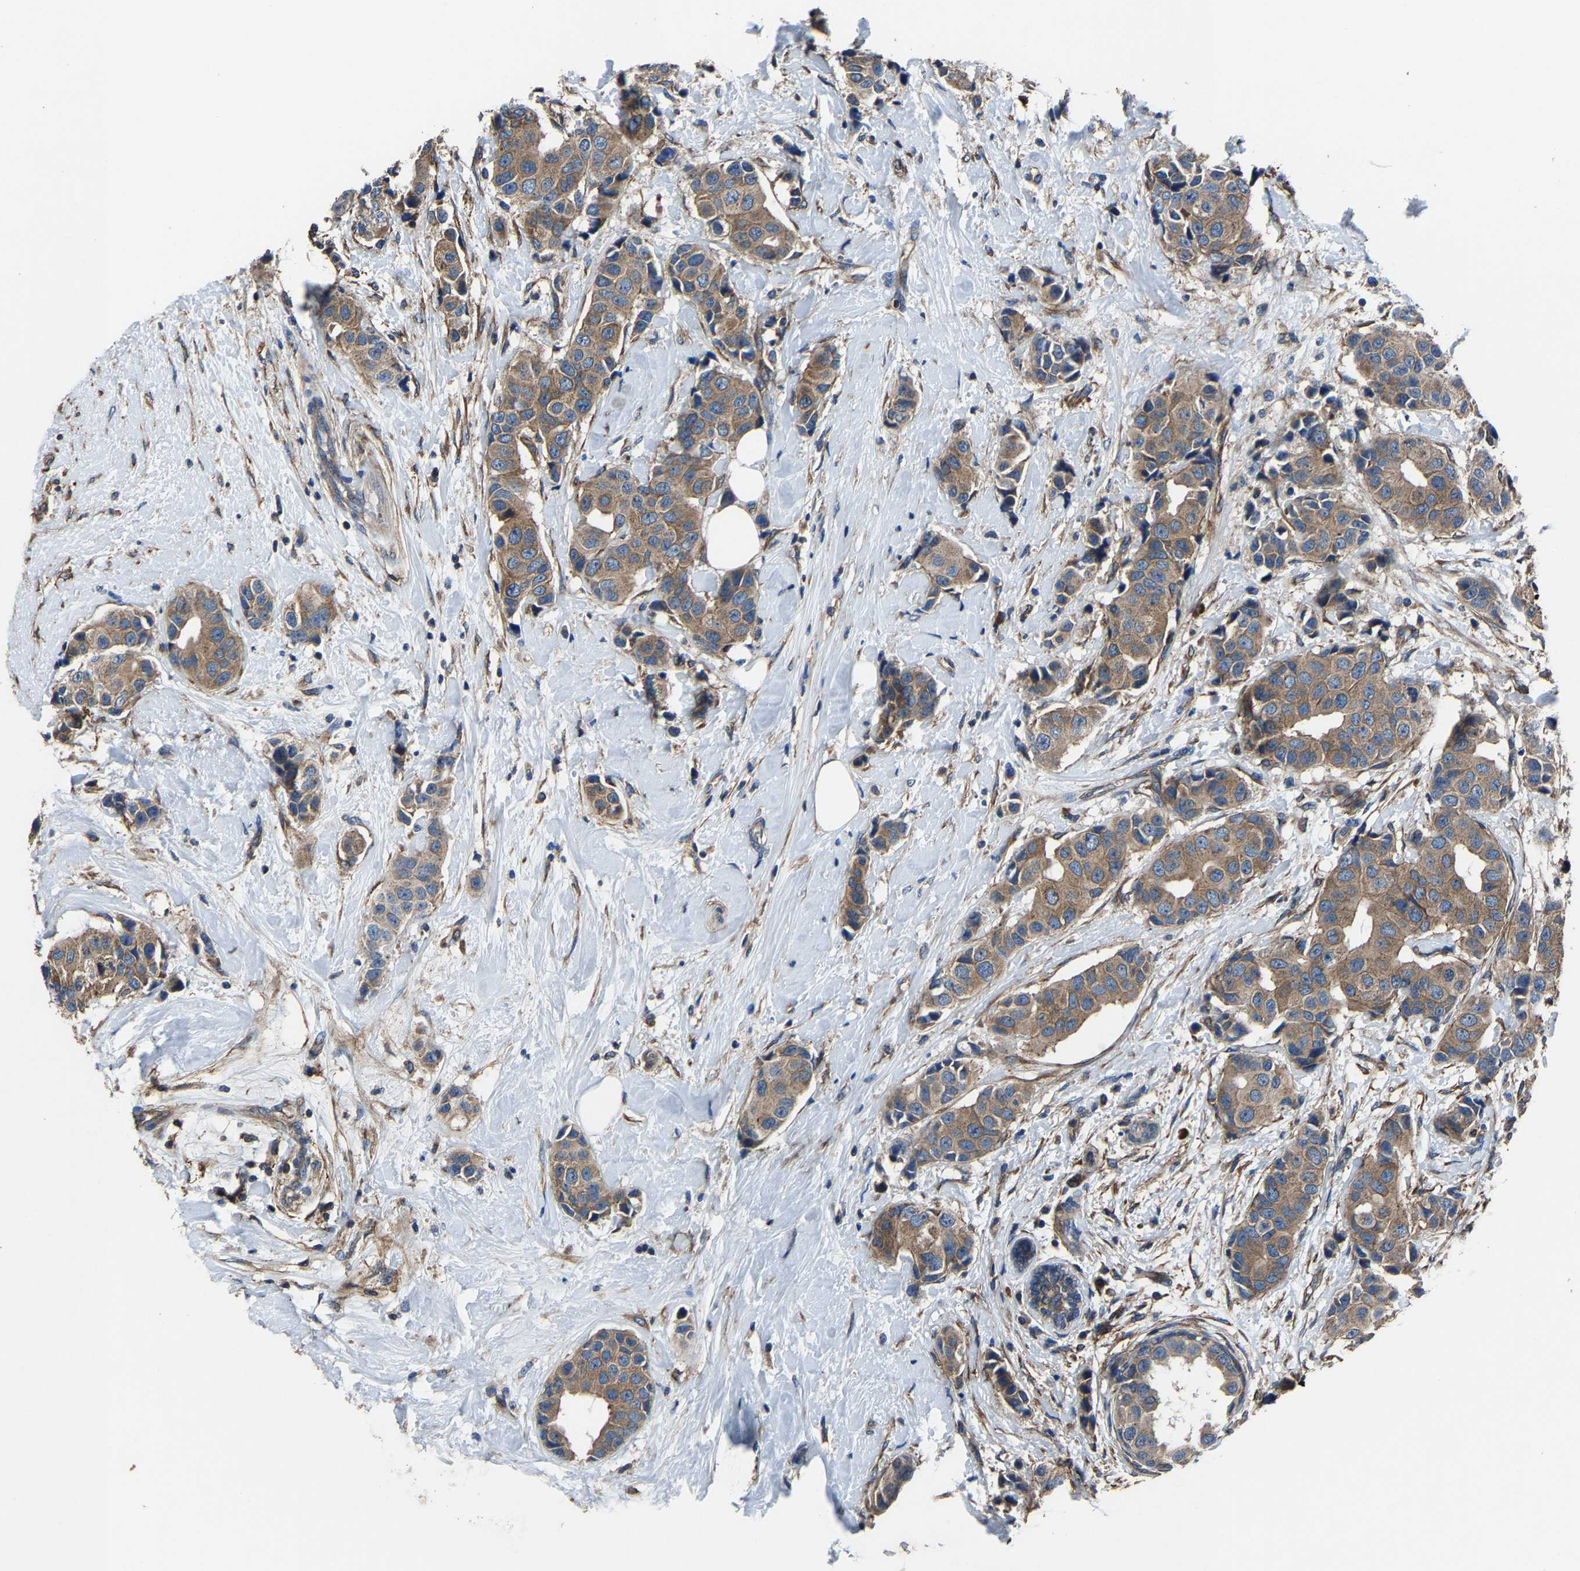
{"staining": {"intensity": "moderate", "quantity": ">75%", "location": "cytoplasmic/membranous"}, "tissue": "breast cancer", "cell_type": "Tumor cells", "image_type": "cancer", "snomed": [{"axis": "morphology", "description": "Normal tissue, NOS"}, {"axis": "morphology", "description": "Duct carcinoma"}, {"axis": "topography", "description": "Breast"}], "caption": "Human invasive ductal carcinoma (breast) stained with a protein marker displays moderate staining in tumor cells.", "gene": "KIAA1958", "patient": {"sex": "female", "age": 39}}